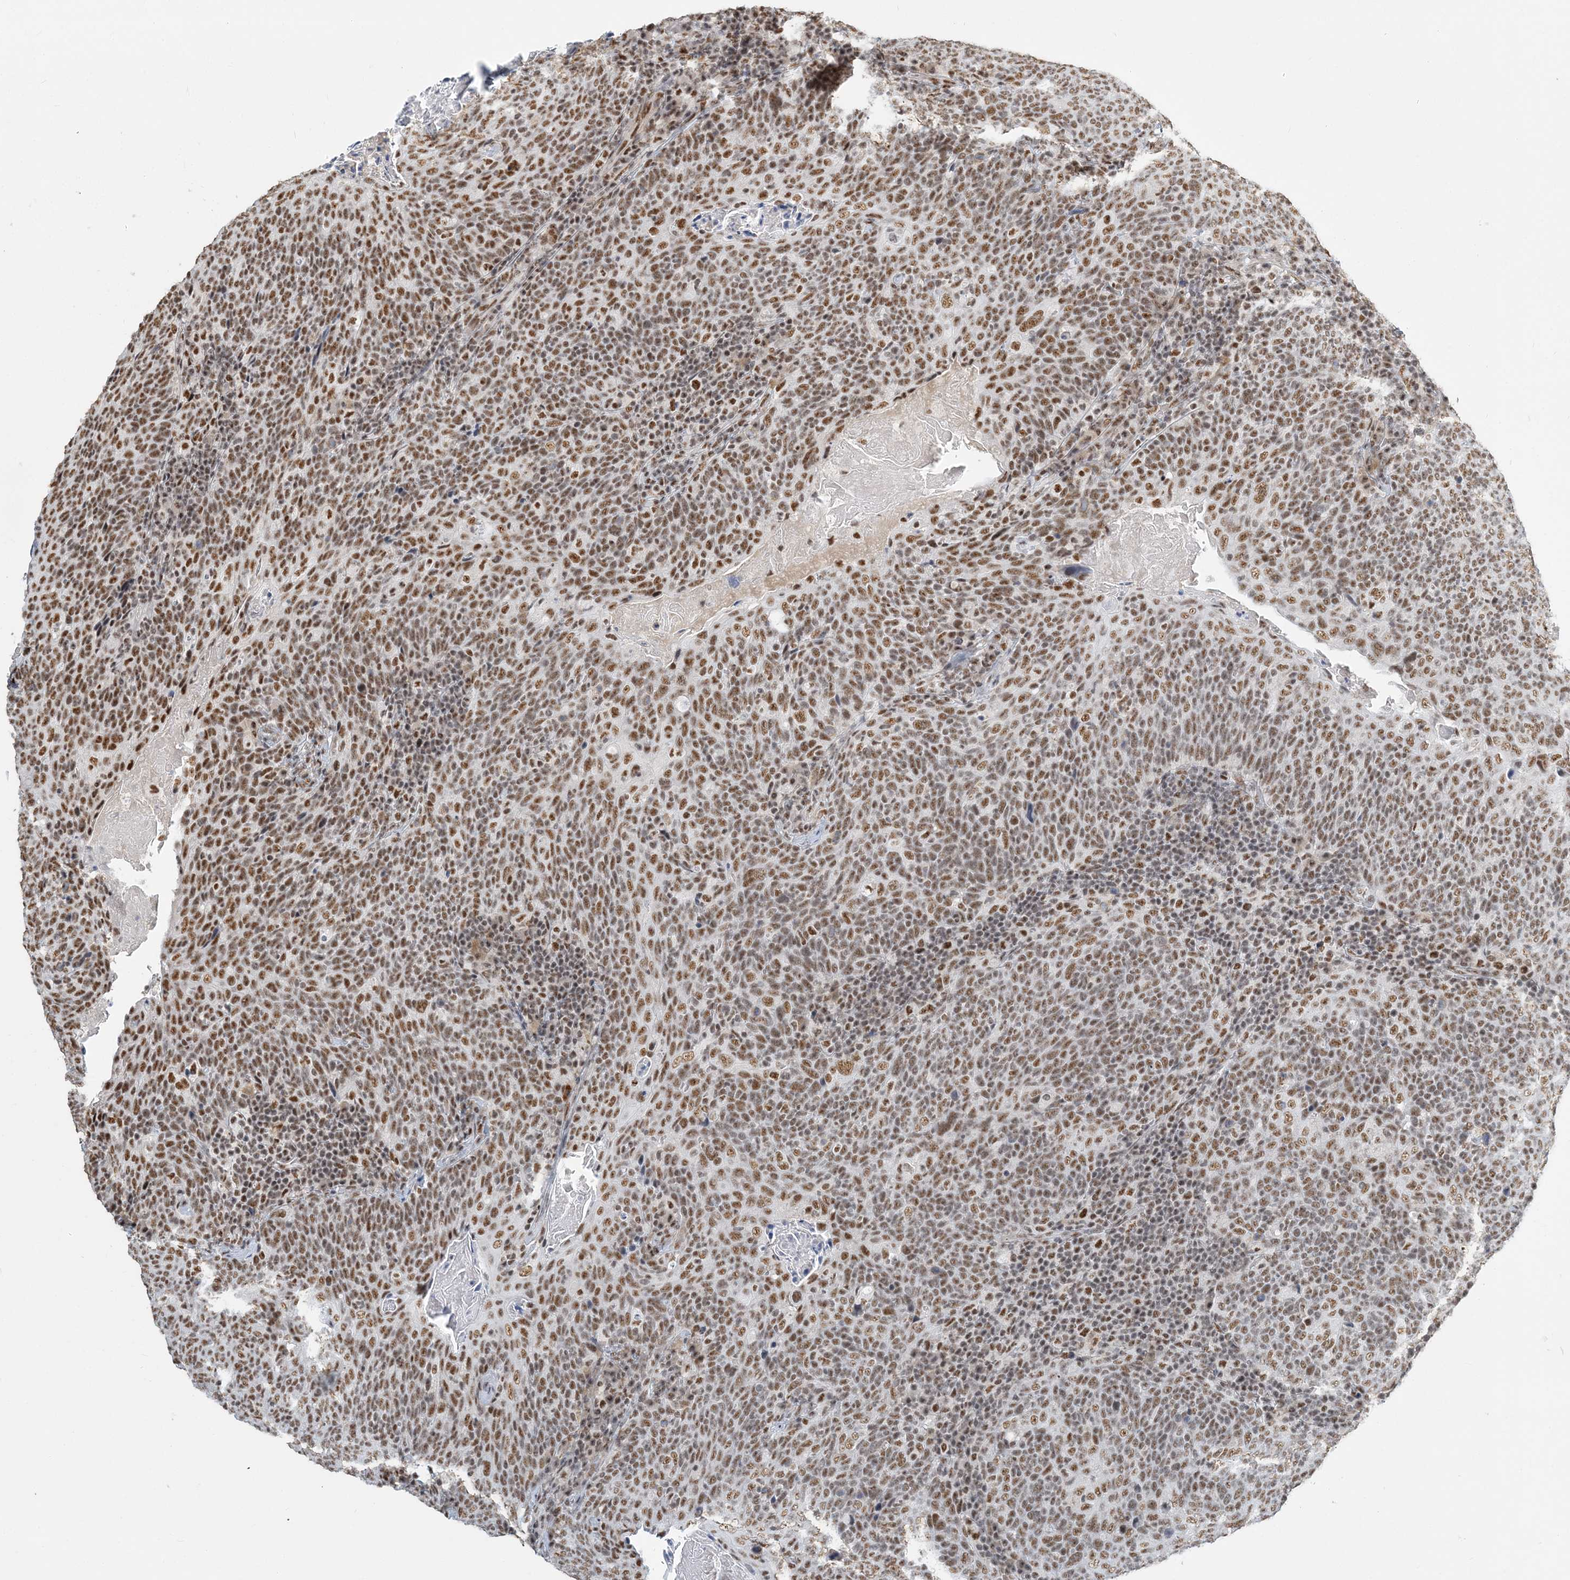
{"staining": {"intensity": "moderate", "quantity": ">75%", "location": "nuclear"}, "tissue": "head and neck cancer", "cell_type": "Tumor cells", "image_type": "cancer", "snomed": [{"axis": "morphology", "description": "Squamous cell carcinoma, NOS"}, {"axis": "morphology", "description": "Squamous cell carcinoma, metastatic, NOS"}, {"axis": "topography", "description": "Lymph node"}, {"axis": "topography", "description": "Head-Neck"}], "caption": "Immunohistochemical staining of head and neck cancer (squamous cell carcinoma) shows moderate nuclear protein expression in about >75% of tumor cells.", "gene": "PLRG1", "patient": {"sex": "male", "age": 62}}